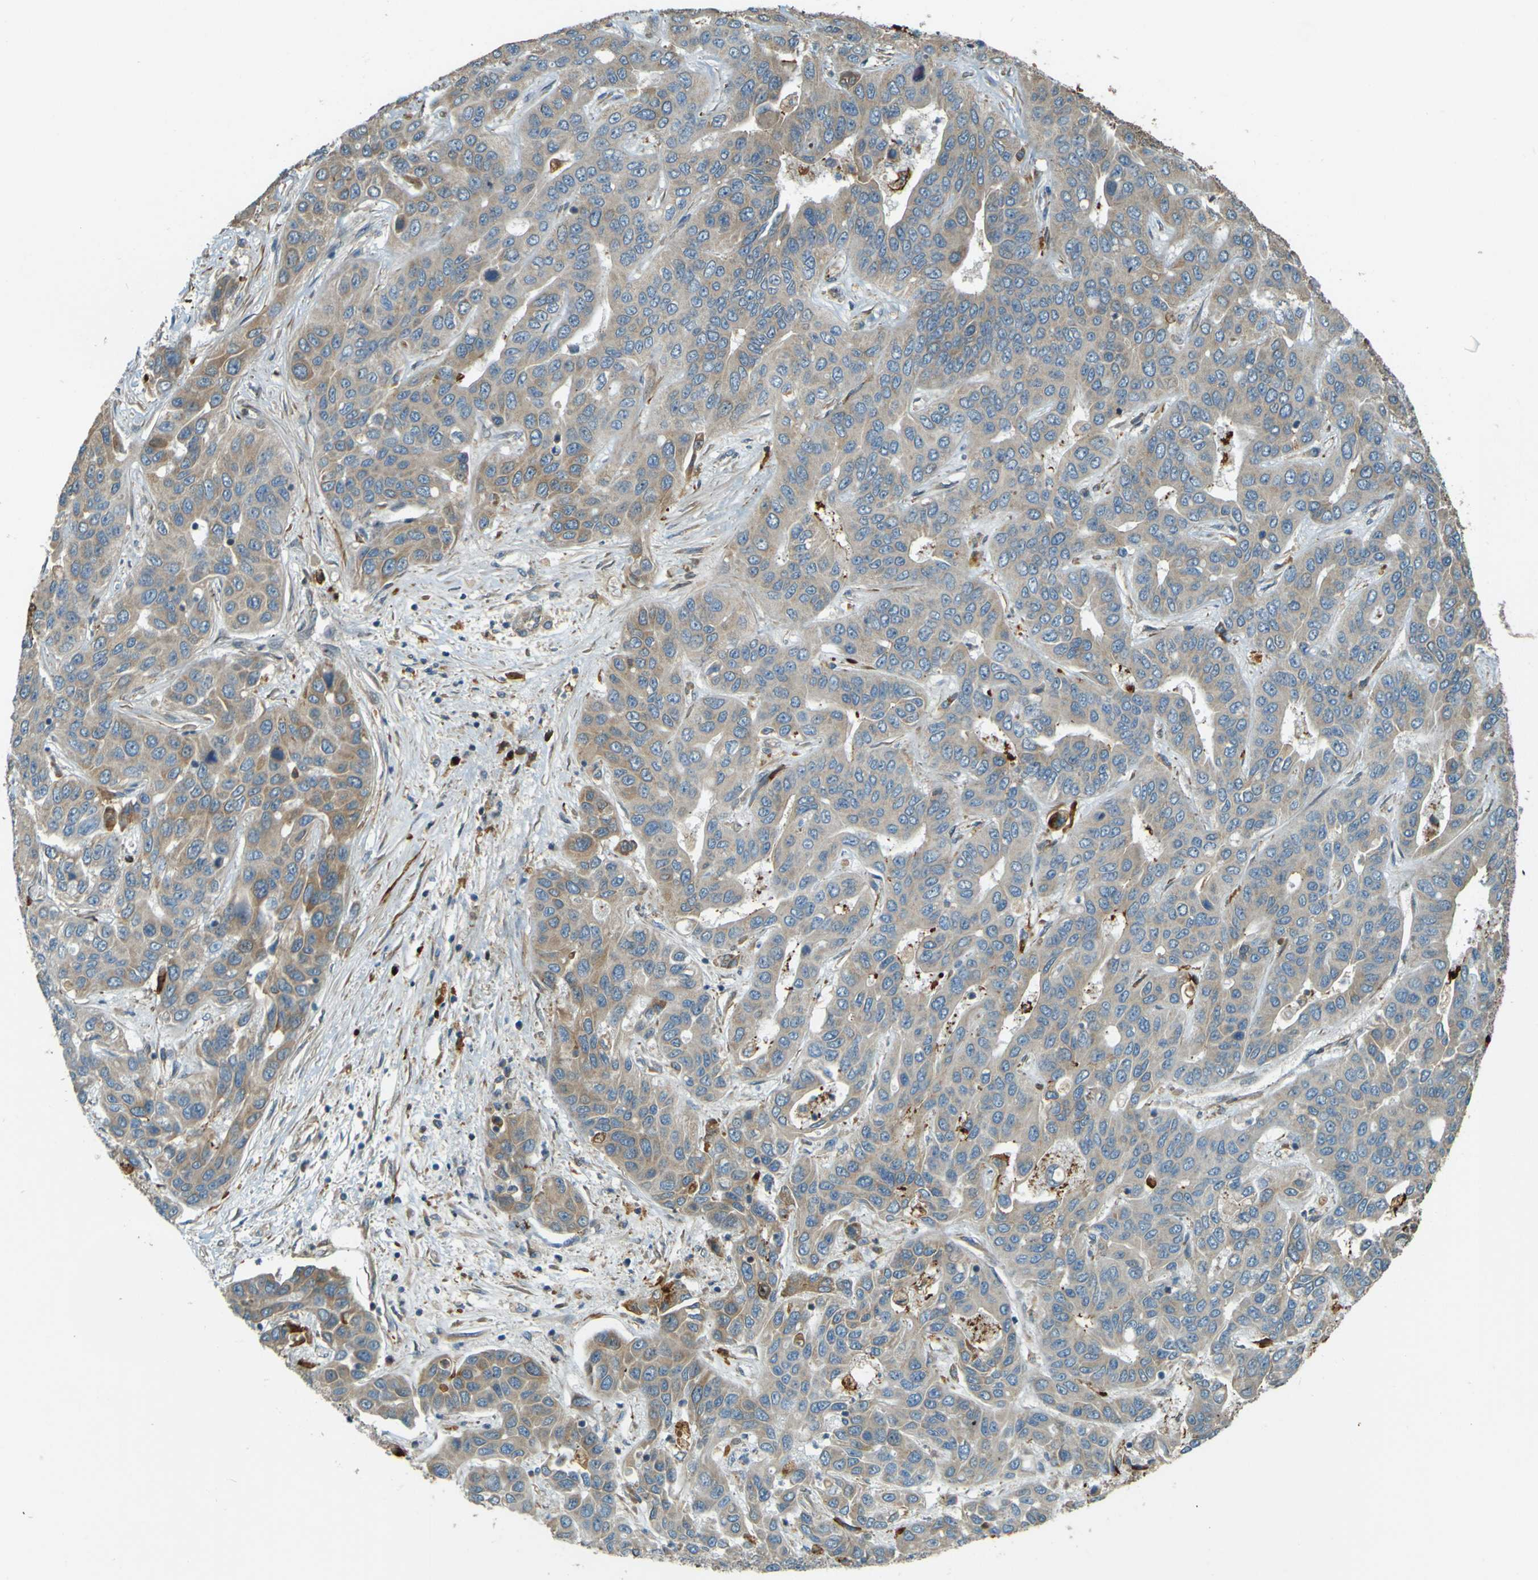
{"staining": {"intensity": "weak", "quantity": "25%-75%", "location": "cytoplasmic/membranous"}, "tissue": "liver cancer", "cell_type": "Tumor cells", "image_type": "cancer", "snomed": [{"axis": "morphology", "description": "Cholangiocarcinoma"}, {"axis": "topography", "description": "Liver"}], "caption": "This is an image of immunohistochemistry staining of cholangiocarcinoma (liver), which shows weak expression in the cytoplasmic/membranous of tumor cells.", "gene": "LPCAT1", "patient": {"sex": "female", "age": 52}}